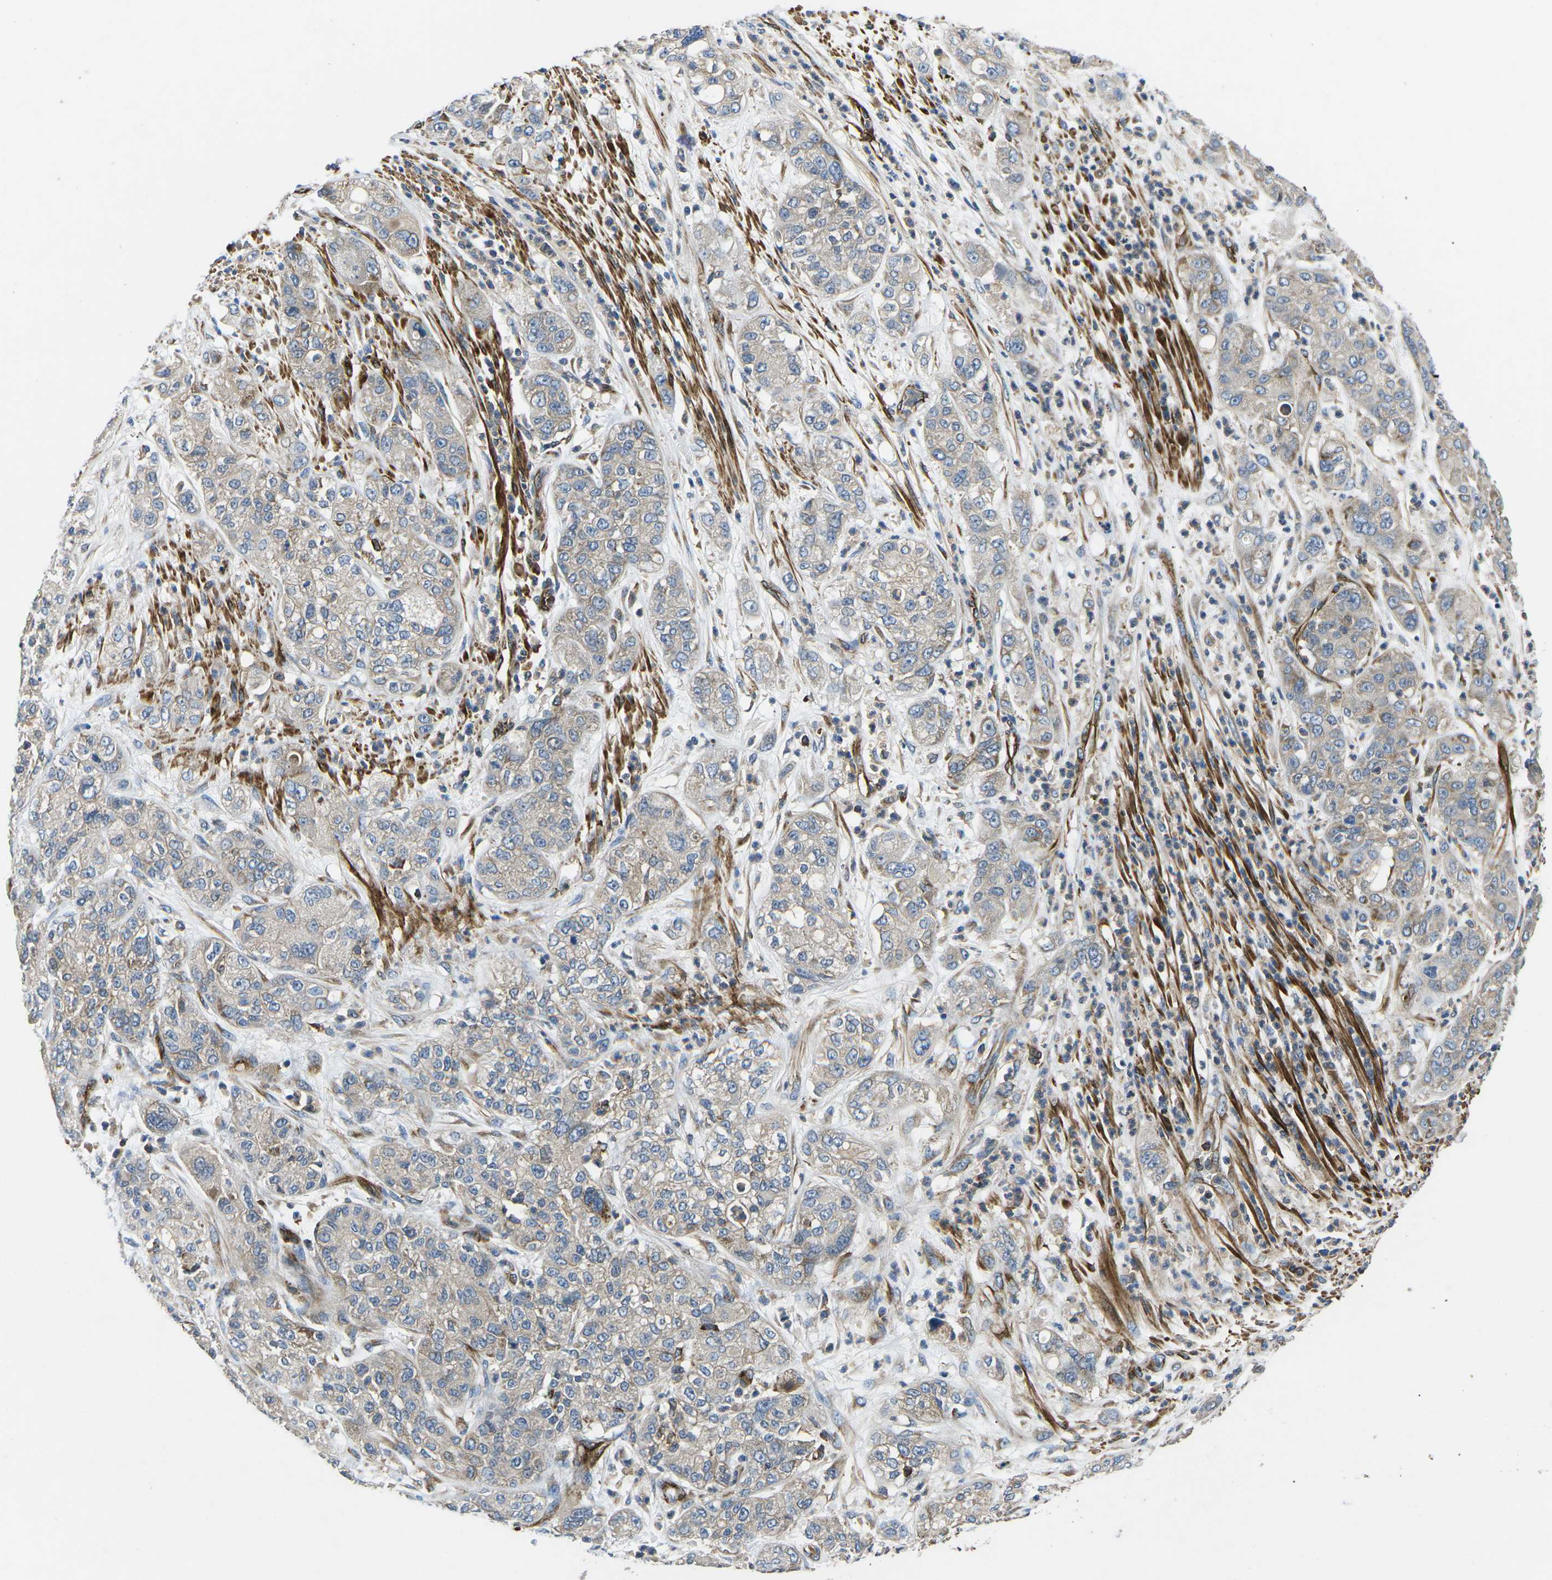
{"staining": {"intensity": "weak", "quantity": ">75%", "location": "cytoplasmic/membranous"}, "tissue": "pancreatic cancer", "cell_type": "Tumor cells", "image_type": "cancer", "snomed": [{"axis": "morphology", "description": "Adenocarcinoma, NOS"}, {"axis": "topography", "description": "Pancreas"}], "caption": "DAB (3,3'-diaminobenzidine) immunohistochemical staining of human pancreatic cancer (adenocarcinoma) displays weak cytoplasmic/membranous protein positivity in about >75% of tumor cells.", "gene": "KCNJ15", "patient": {"sex": "female", "age": 78}}